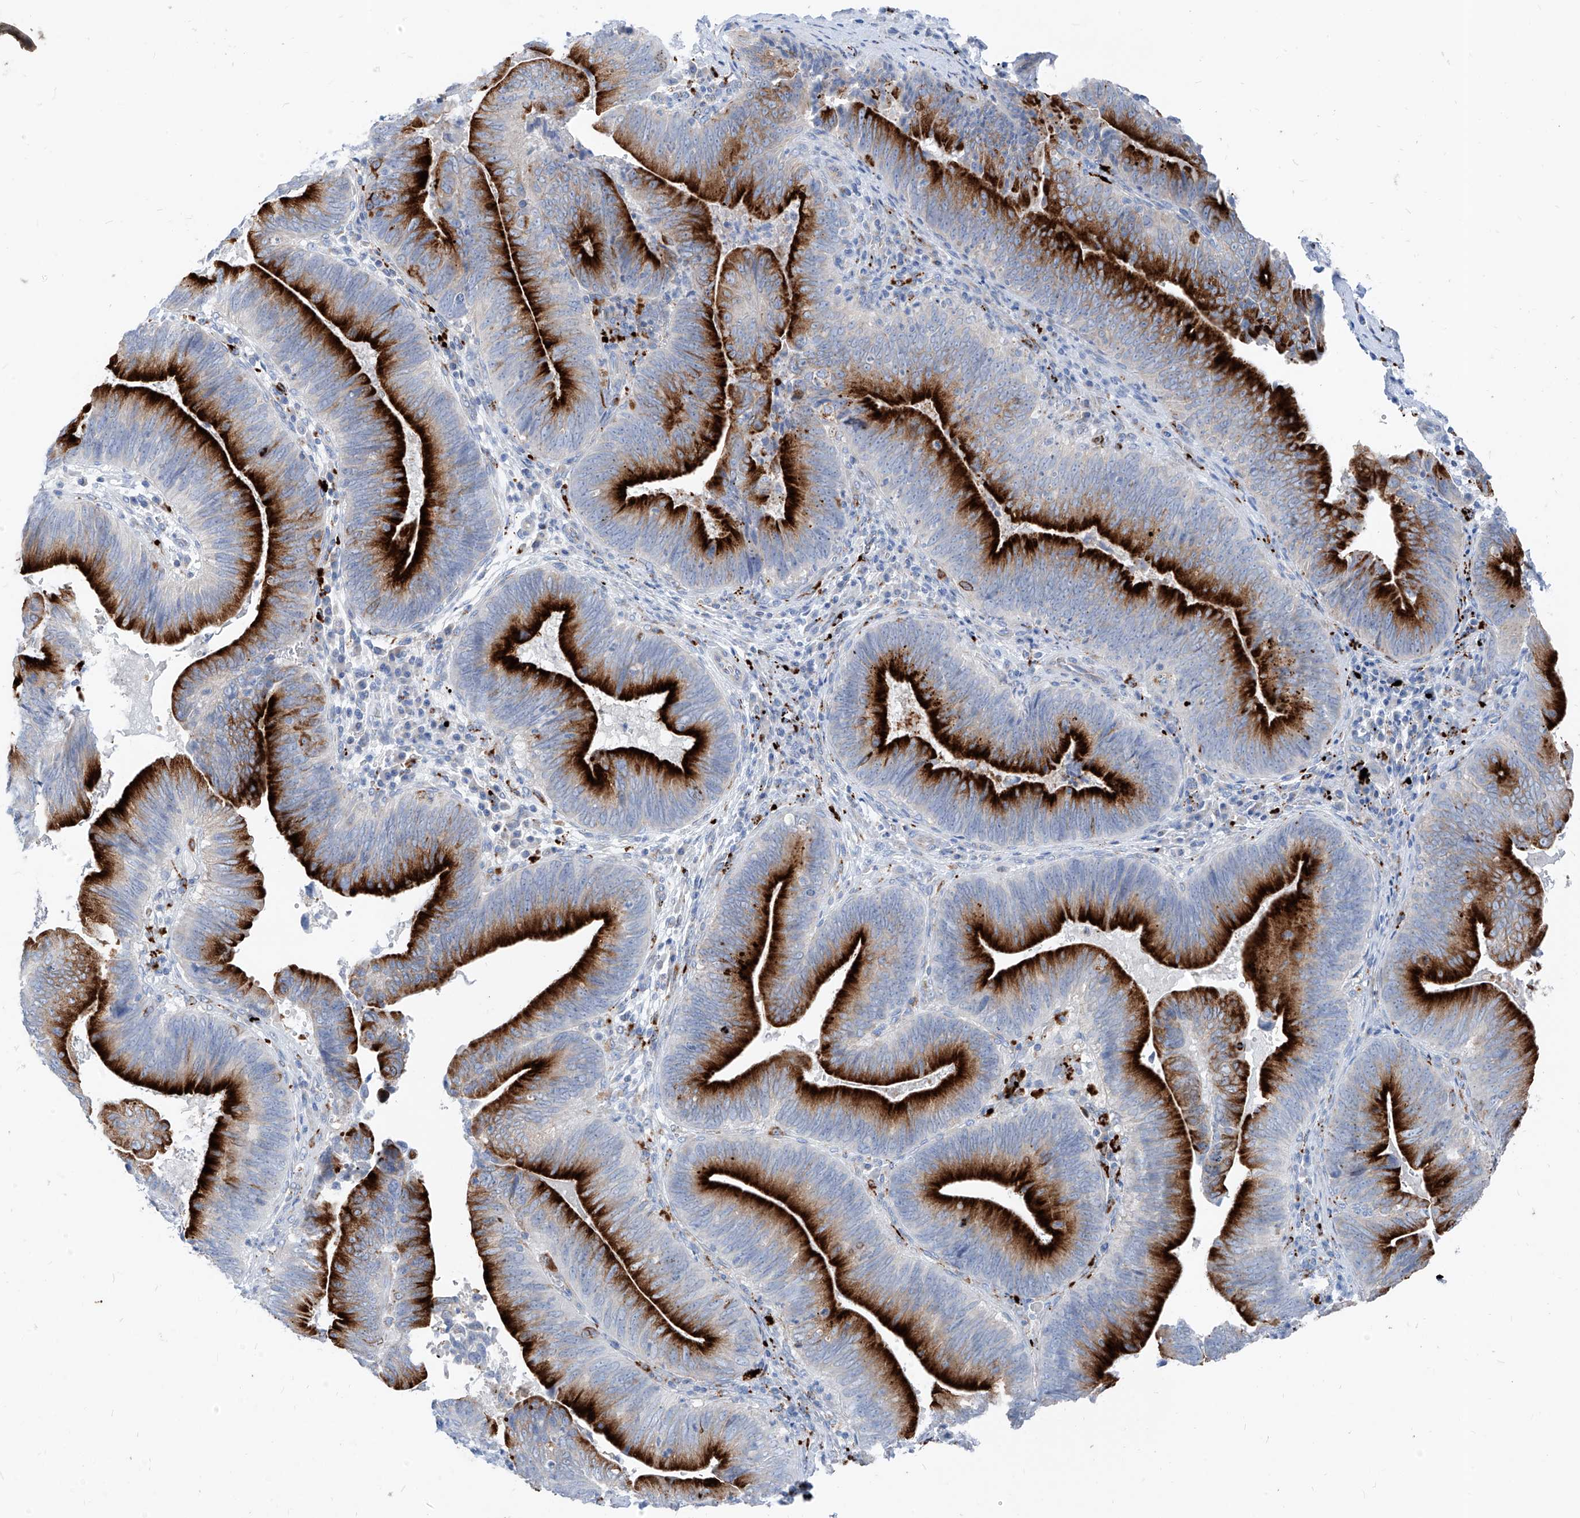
{"staining": {"intensity": "strong", "quantity": "25%-75%", "location": "cytoplasmic/membranous"}, "tissue": "pancreatic cancer", "cell_type": "Tumor cells", "image_type": "cancer", "snomed": [{"axis": "morphology", "description": "Adenocarcinoma, NOS"}, {"axis": "topography", "description": "Pancreas"}], "caption": "Pancreatic cancer (adenocarcinoma) stained for a protein shows strong cytoplasmic/membranous positivity in tumor cells.", "gene": "GPR137C", "patient": {"sex": "male", "age": 63}}